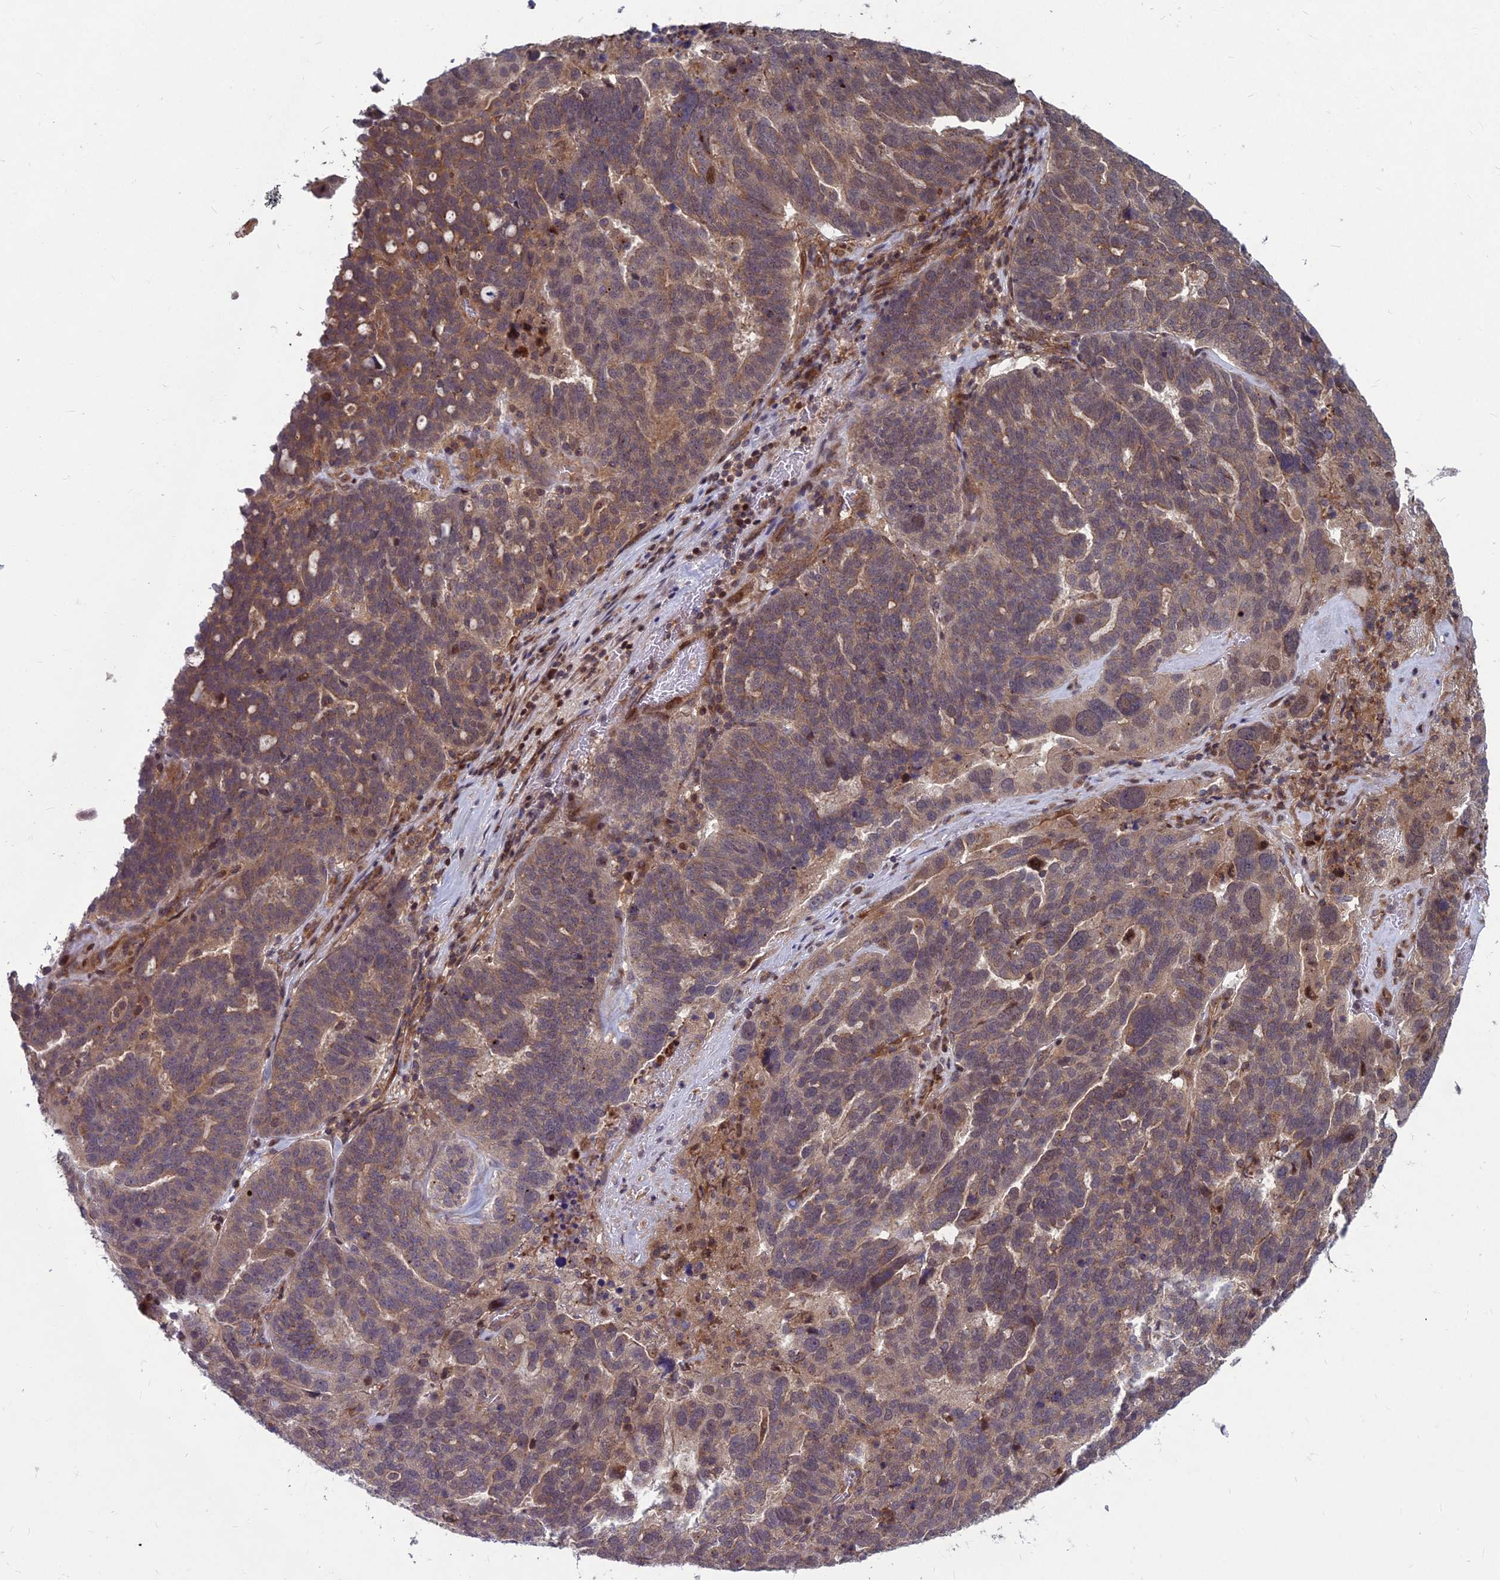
{"staining": {"intensity": "weak", "quantity": "<25%", "location": "cytoplasmic/membranous"}, "tissue": "ovarian cancer", "cell_type": "Tumor cells", "image_type": "cancer", "snomed": [{"axis": "morphology", "description": "Cystadenocarcinoma, serous, NOS"}, {"axis": "topography", "description": "Ovary"}], "caption": "Ovarian serous cystadenocarcinoma was stained to show a protein in brown. There is no significant expression in tumor cells. The staining is performed using DAB (3,3'-diaminobenzidine) brown chromogen with nuclei counter-stained in using hematoxylin.", "gene": "MFSD8", "patient": {"sex": "female", "age": 59}}